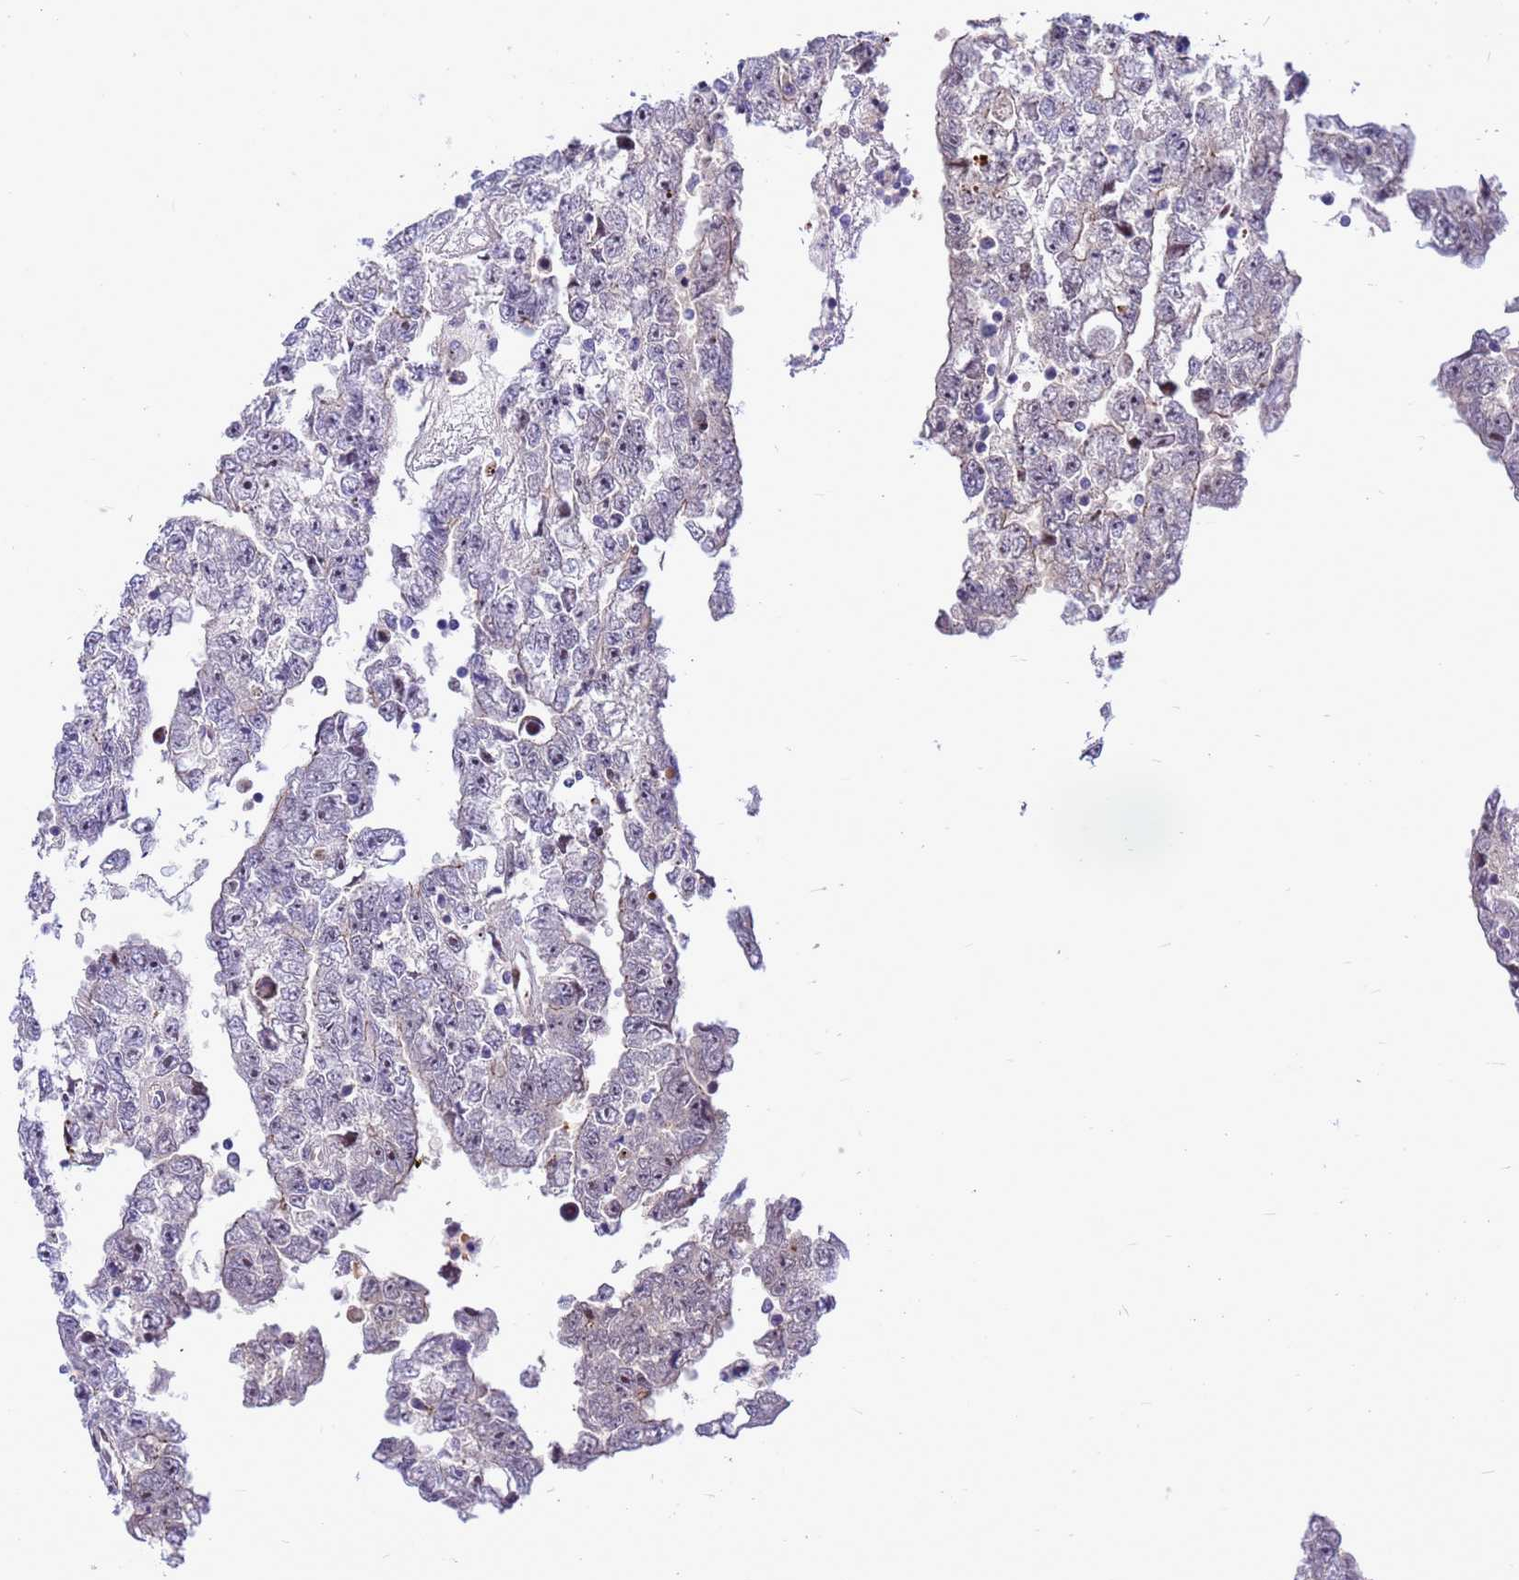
{"staining": {"intensity": "negative", "quantity": "none", "location": "none"}, "tissue": "testis cancer", "cell_type": "Tumor cells", "image_type": "cancer", "snomed": [{"axis": "morphology", "description": "Carcinoma, Embryonal, NOS"}, {"axis": "topography", "description": "Testis"}], "caption": "Immunohistochemistry of human embryonal carcinoma (testis) exhibits no positivity in tumor cells. (DAB immunohistochemistry (IHC) with hematoxylin counter stain).", "gene": "ADAMTS7", "patient": {"sex": "male", "age": 25}}